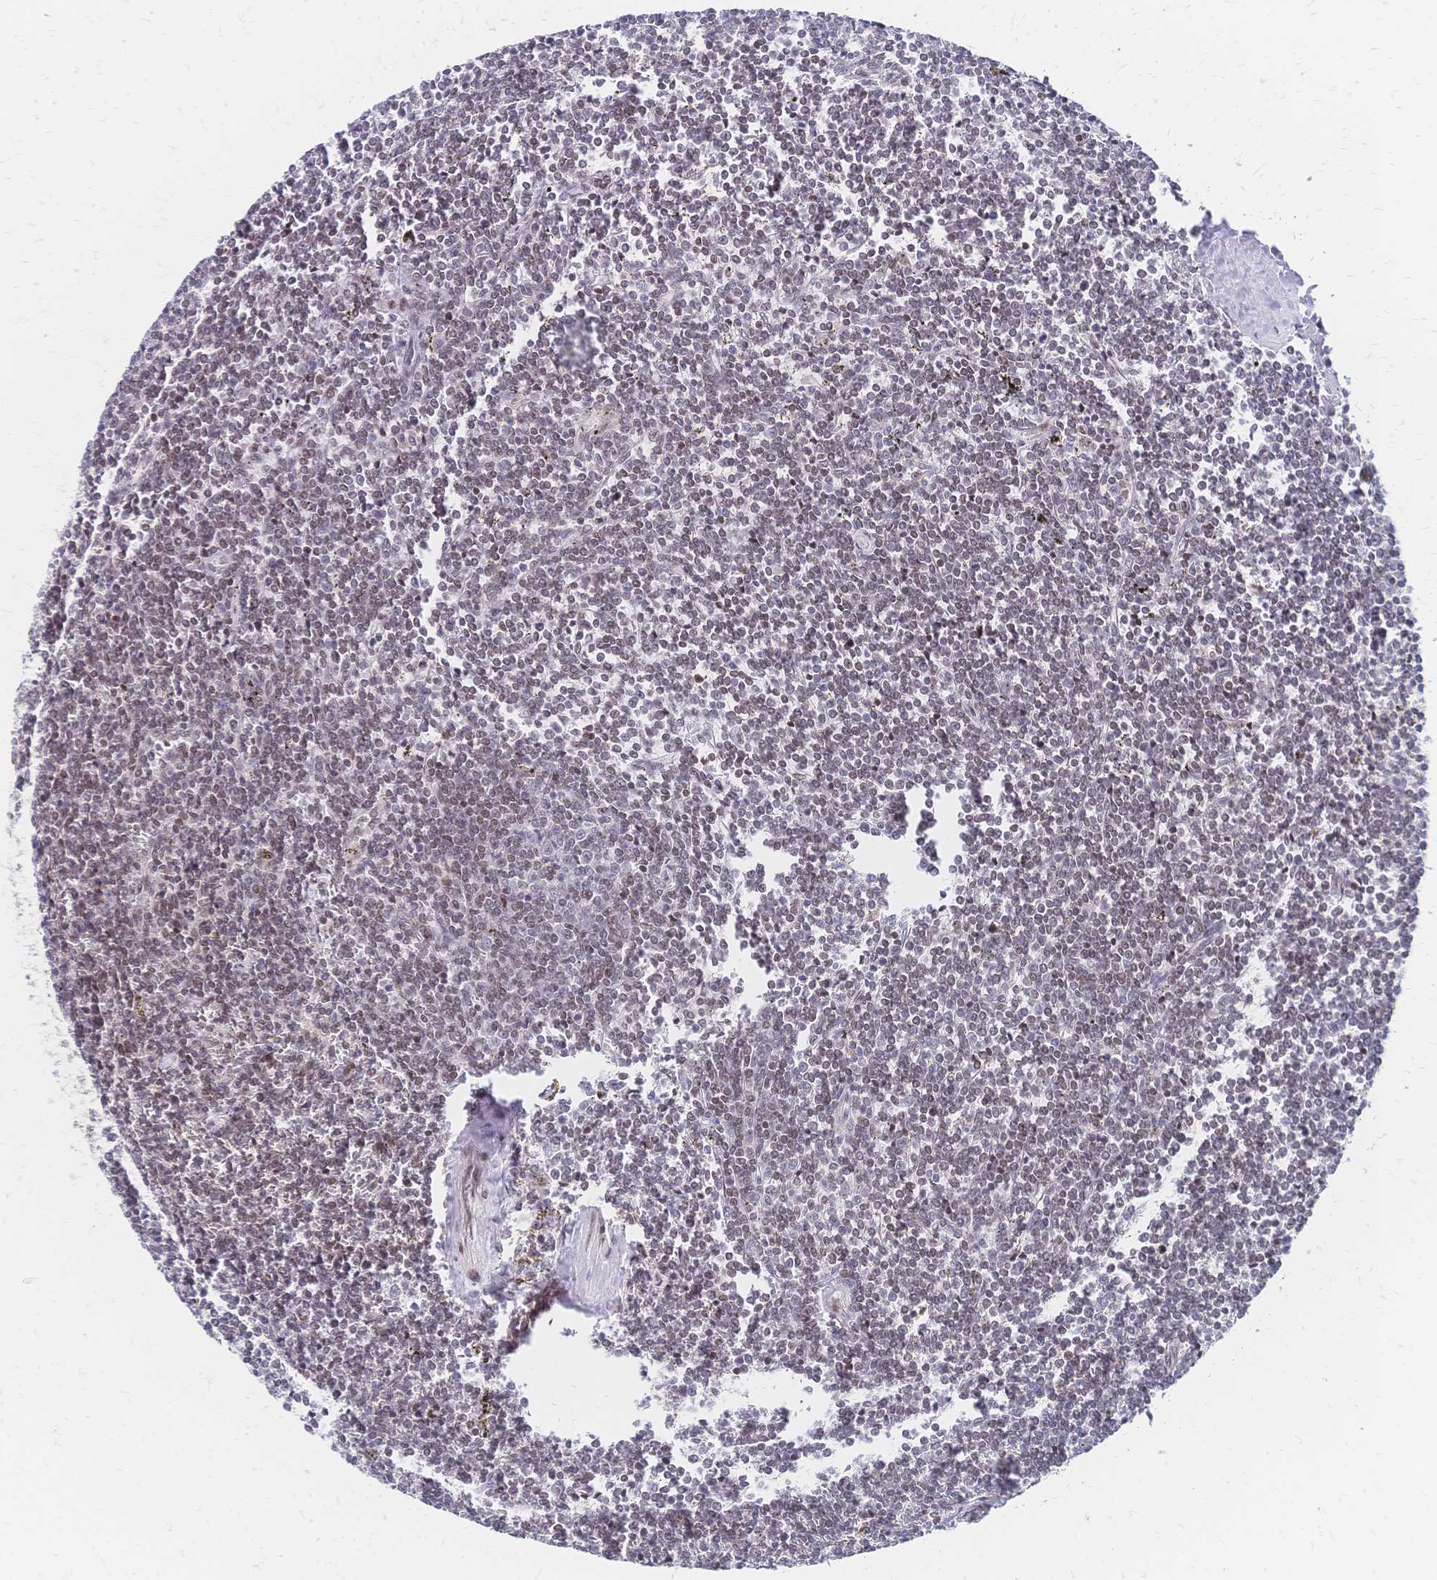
{"staining": {"intensity": "negative", "quantity": "none", "location": "none"}, "tissue": "lymphoma", "cell_type": "Tumor cells", "image_type": "cancer", "snomed": [{"axis": "morphology", "description": "Malignant lymphoma, non-Hodgkin's type, Low grade"}, {"axis": "topography", "description": "Spleen"}], "caption": "An IHC micrograph of low-grade malignant lymphoma, non-Hodgkin's type is shown. There is no staining in tumor cells of low-grade malignant lymphoma, non-Hodgkin's type. (Brightfield microscopy of DAB (3,3'-diaminobenzidine) immunohistochemistry (IHC) at high magnification).", "gene": "CBX7", "patient": {"sex": "male", "age": 78}}